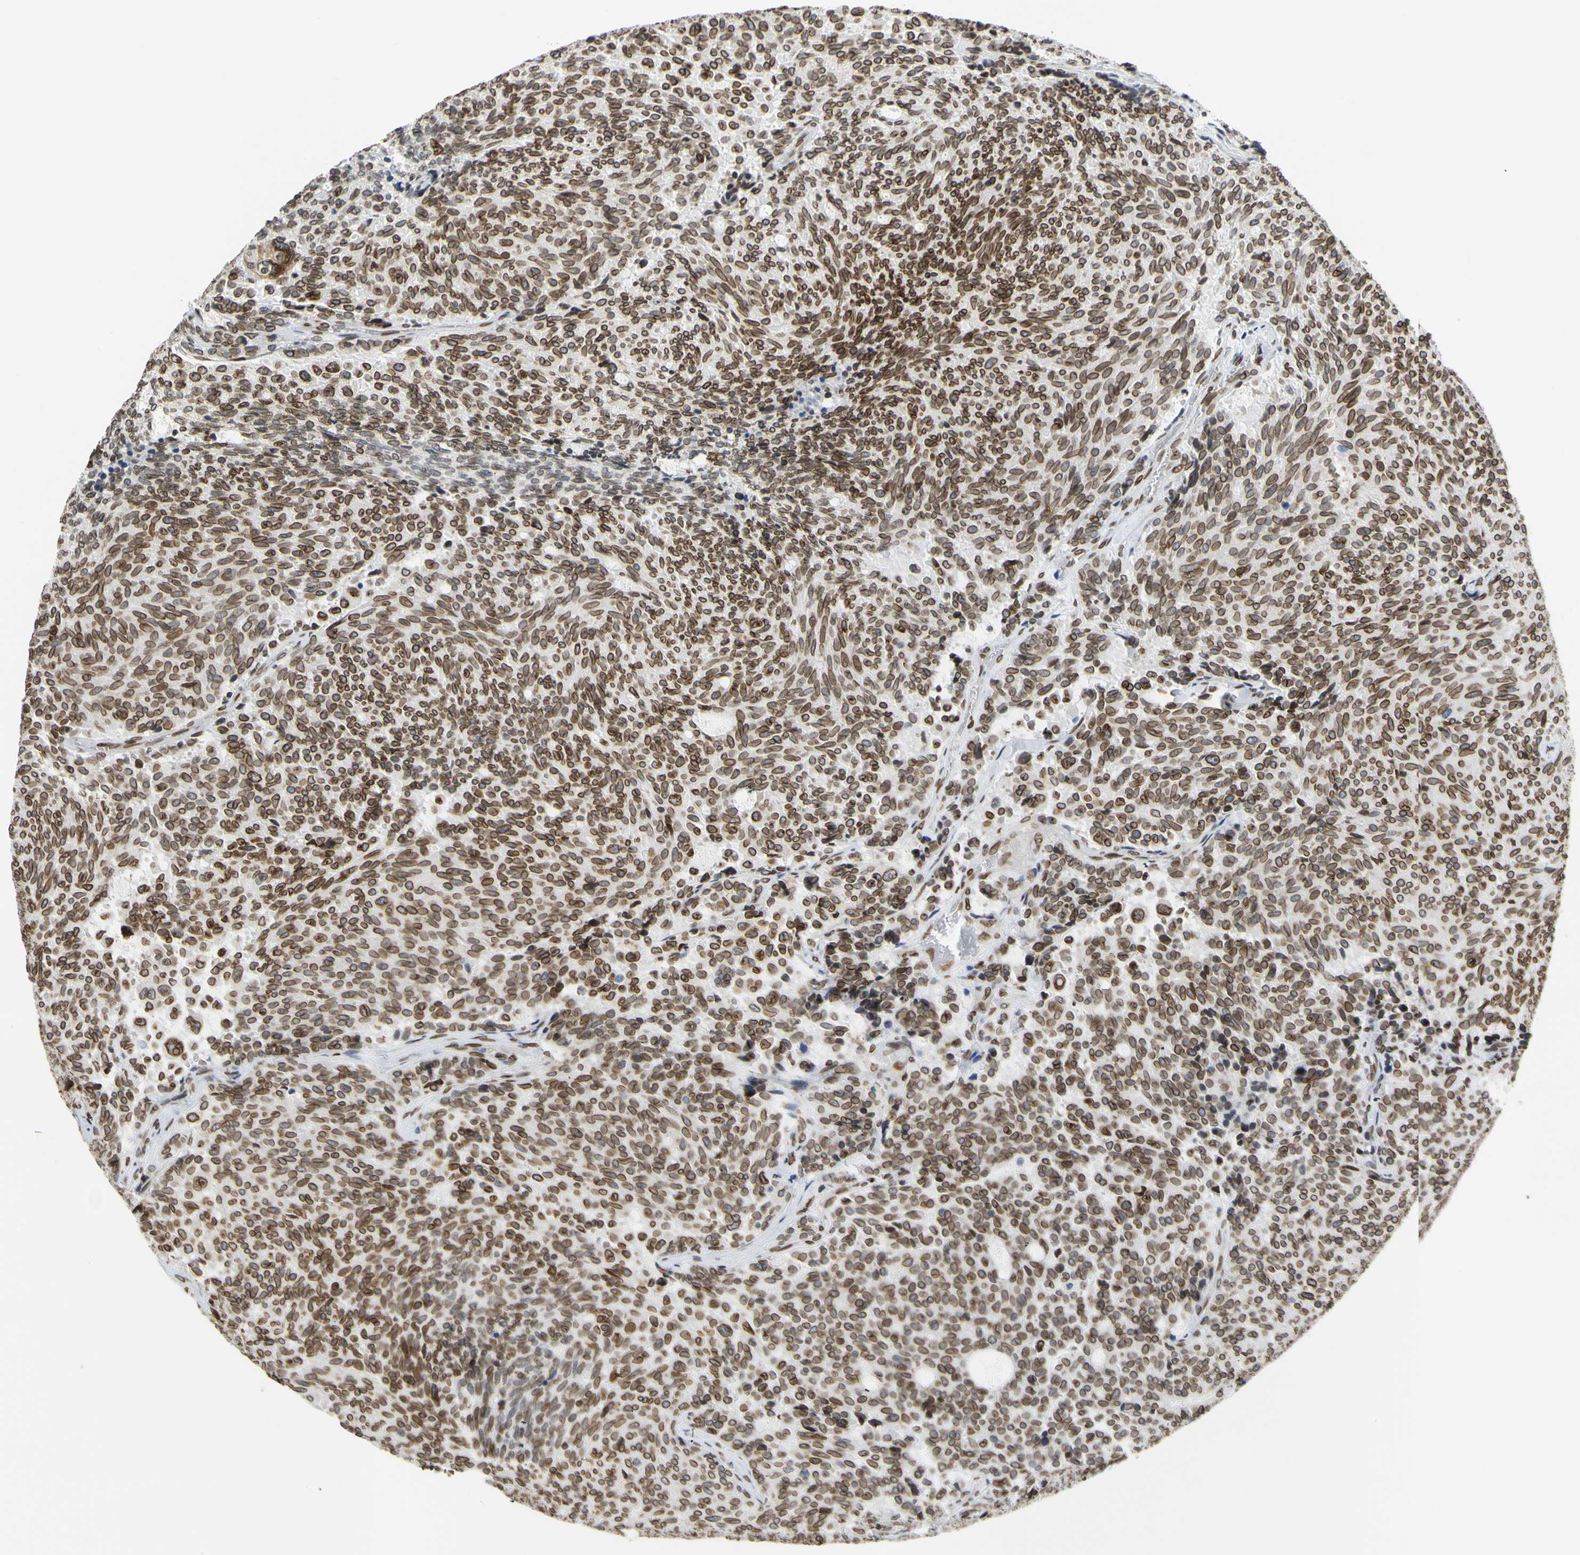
{"staining": {"intensity": "strong", "quantity": ">75%", "location": "cytoplasmic/membranous,nuclear"}, "tissue": "carcinoid", "cell_type": "Tumor cells", "image_type": "cancer", "snomed": [{"axis": "morphology", "description": "Carcinoid, malignant, NOS"}, {"axis": "topography", "description": "Pancreas"}], "caption": "A high-resolution histopathology image shows immunohistochemistry (IHC) staining of carcinoid, which exhibits strong cytoplasmic/membranous and nuclear staining in approximately >75% of tumor cells. (DAB = brown stain, brightfield microscopy at high magnification).", "gene": "SUN1", "patient": {"sex": "female", "age": 54}}